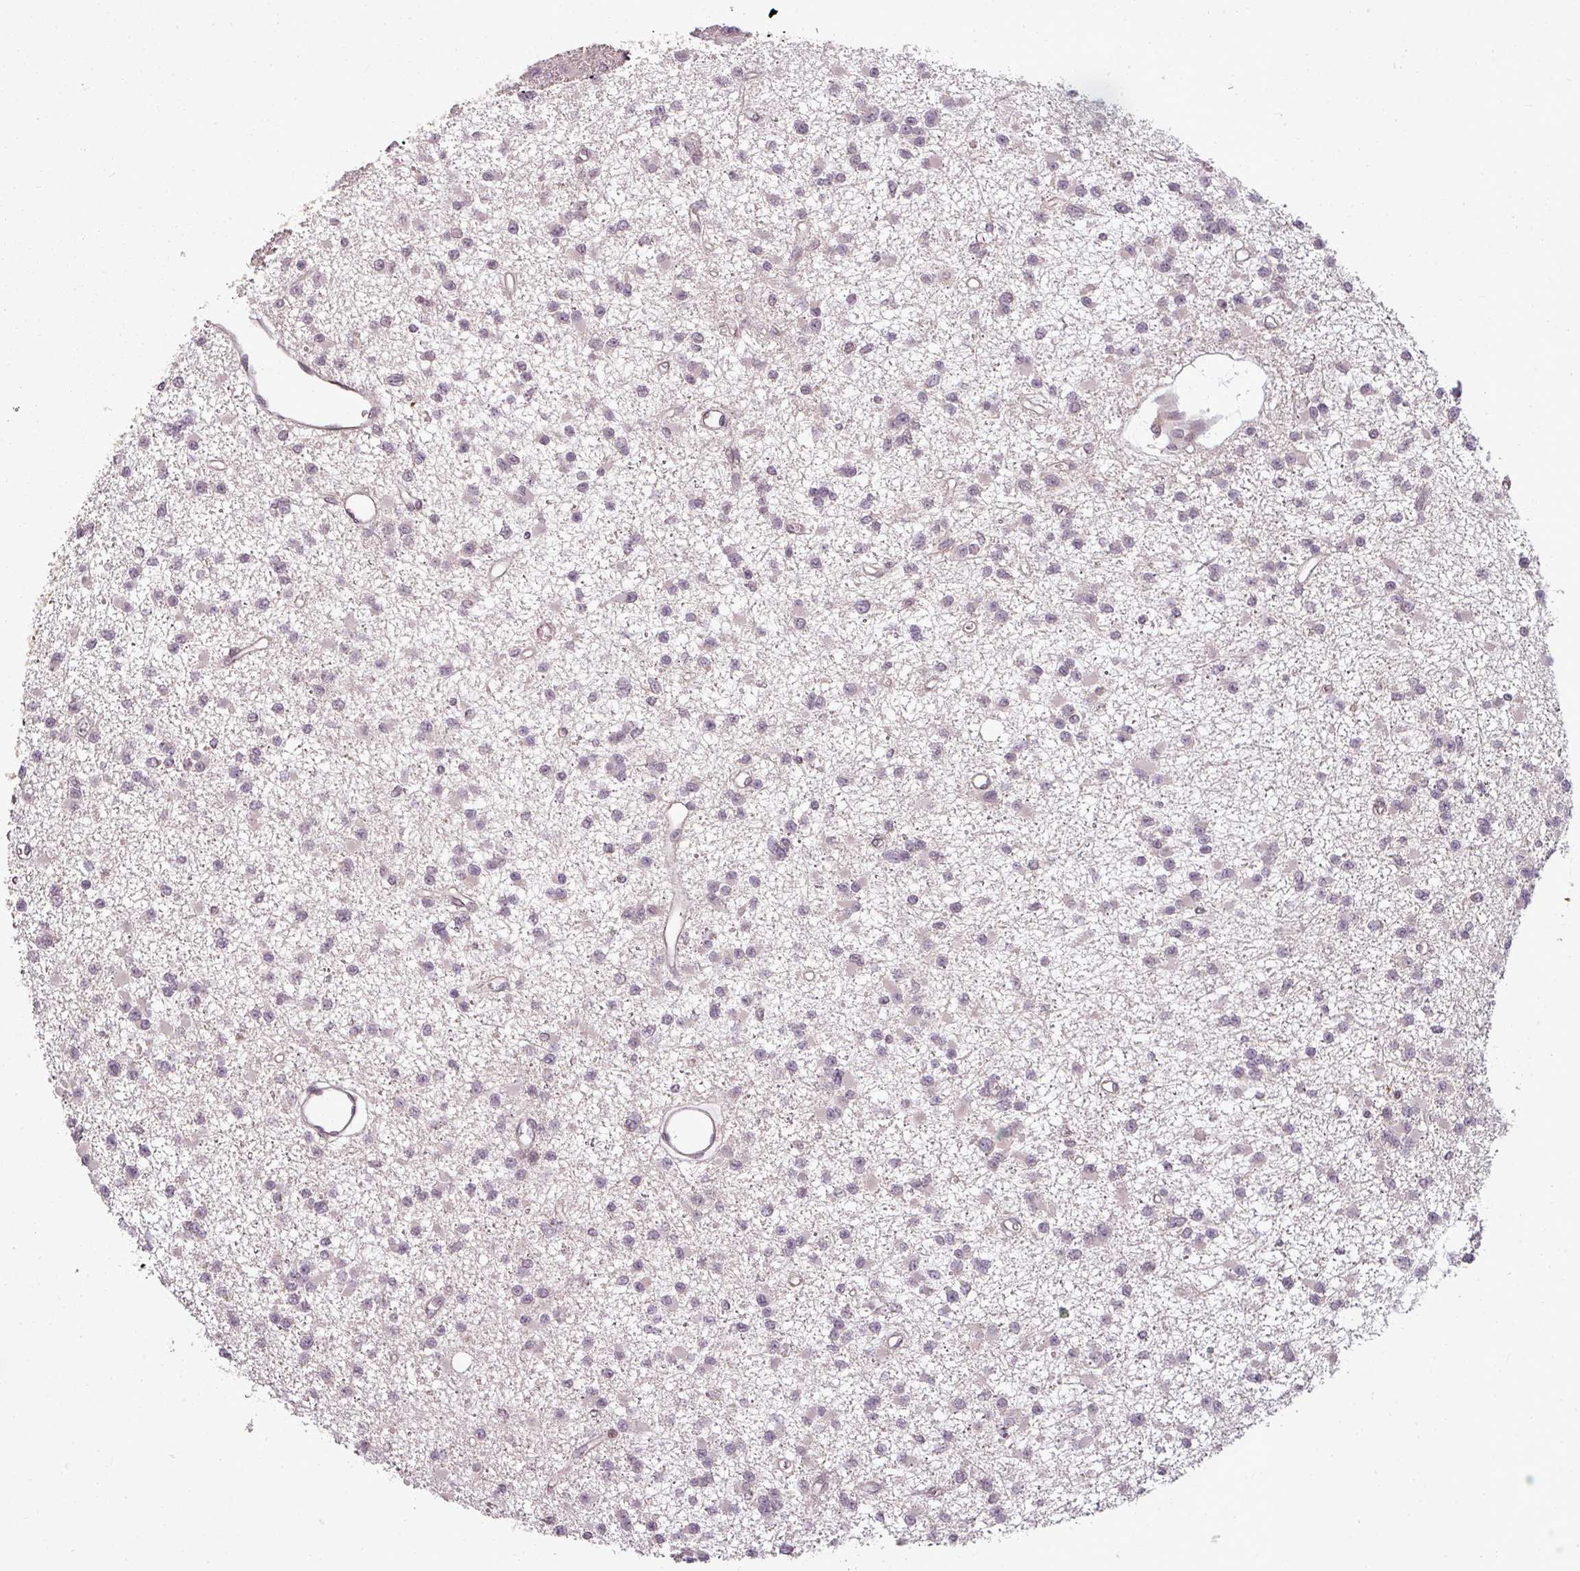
{"staining": {"intensity": "negative", "quantity": "none", "location": "none"}, "tissue": "glioma", "cell_type": "Tumor cells", "image_type": "cancer", "snomed": [{"axis": "morphology", "description": "Glioma, malignant, Low grade"}, {"axis": "topography", "description": "Brain"}], "caption": "Tumor cells show no significant protein expression in glioma. (Brightfield microscopy of DAB immunohistochemistry at high magnification).", "gene": "CLIC1", "patient": {"sex": "female", "age": 22}}